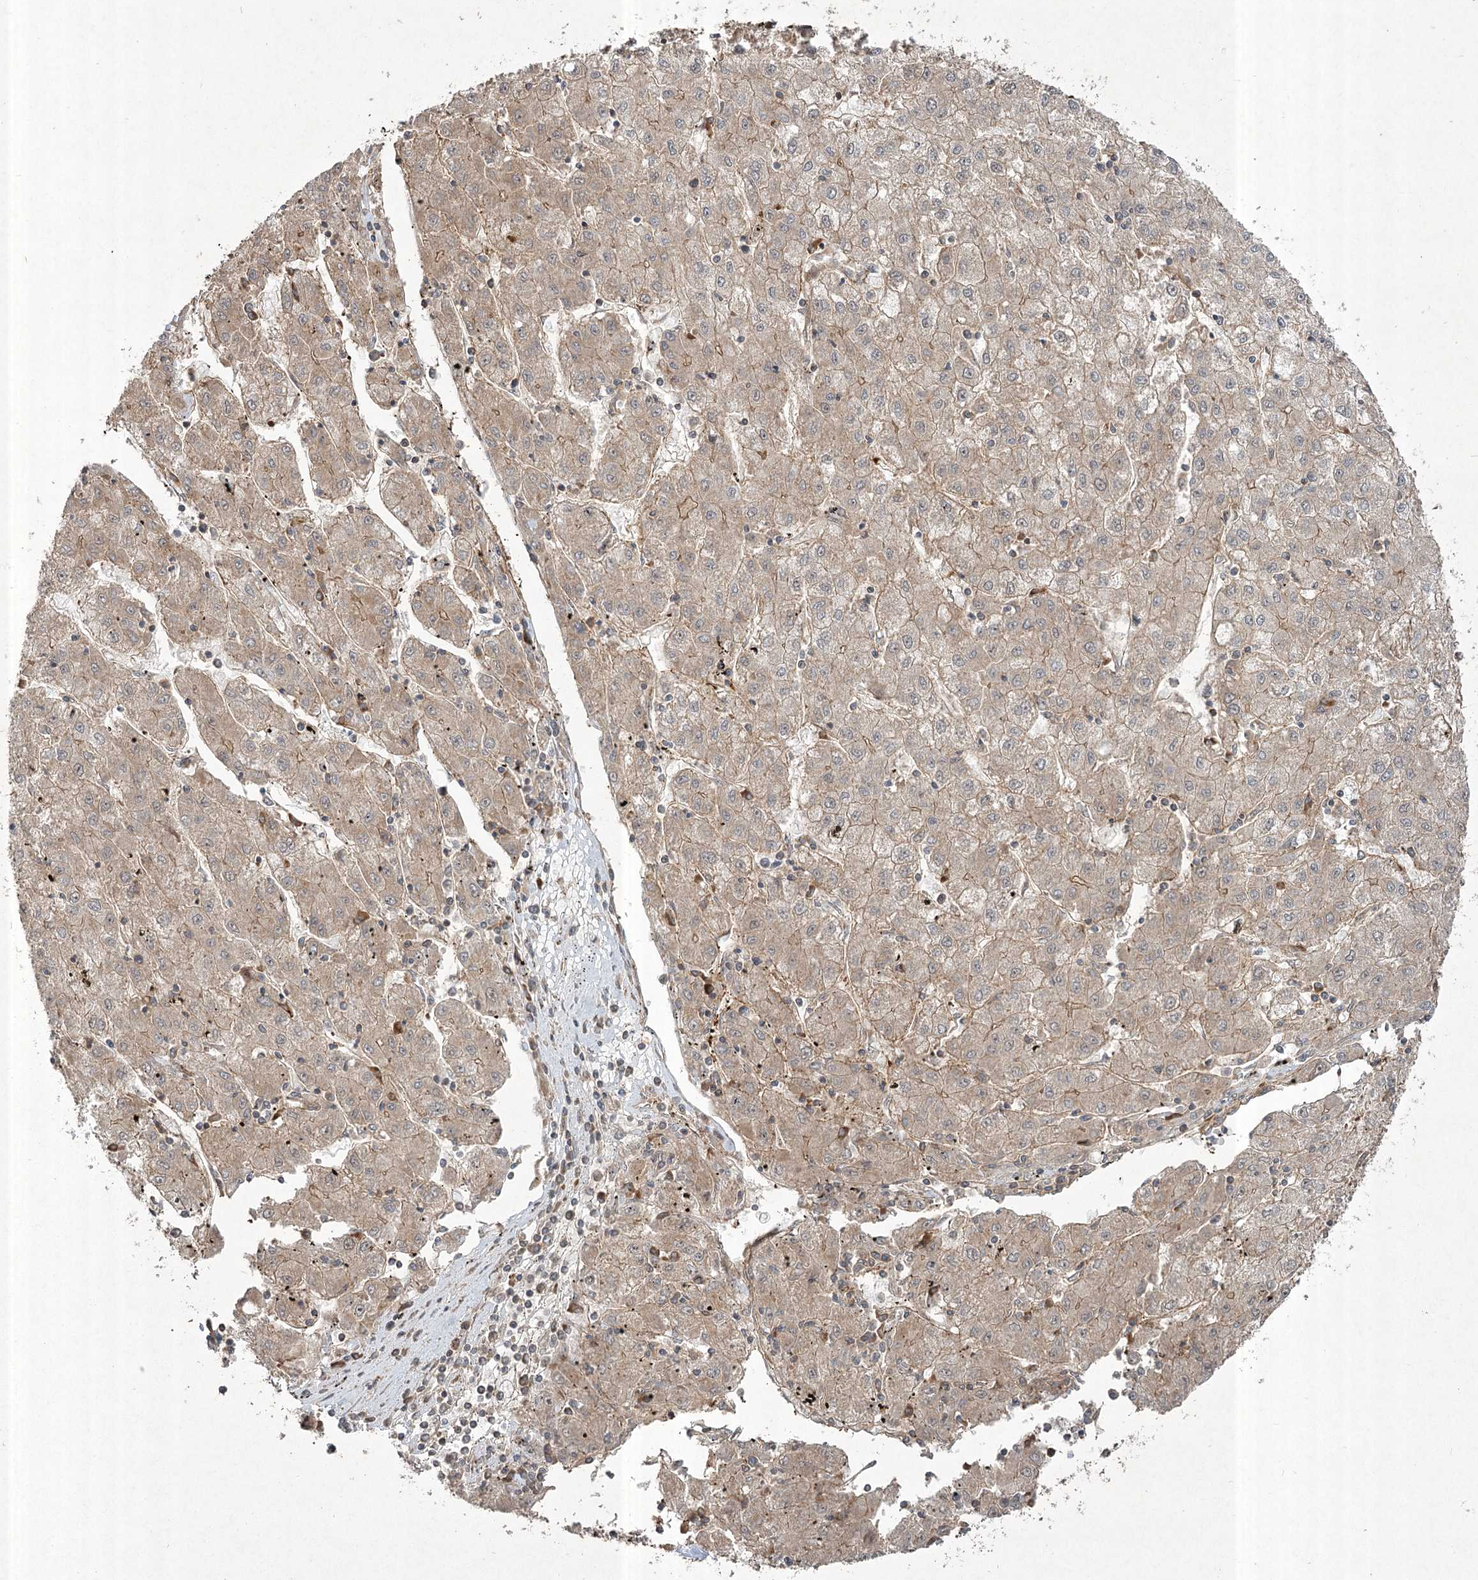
{"staining": {"intensity": "moderate", "quantity": "25%-75%", "location": "cytoplasmic/membranous"}, "tissue": "liver cancer", "cell_type": "Tumor cells", "image_type": "cancer", "snomed": [{"axis": "morphology", "description": "Carcinoma, Hepatocellular, NOS"}, {"axis": "topography", "description": "Liver"}], "caption": "About 25%-75% of tumor cells in human liver cancer exhibit moderate cytoplasmic/membranous protein staining as visualized by brown immunohistochemical staining.", "gene": "CPLANE1", "patient": {"sex": "male", "age": 72}}